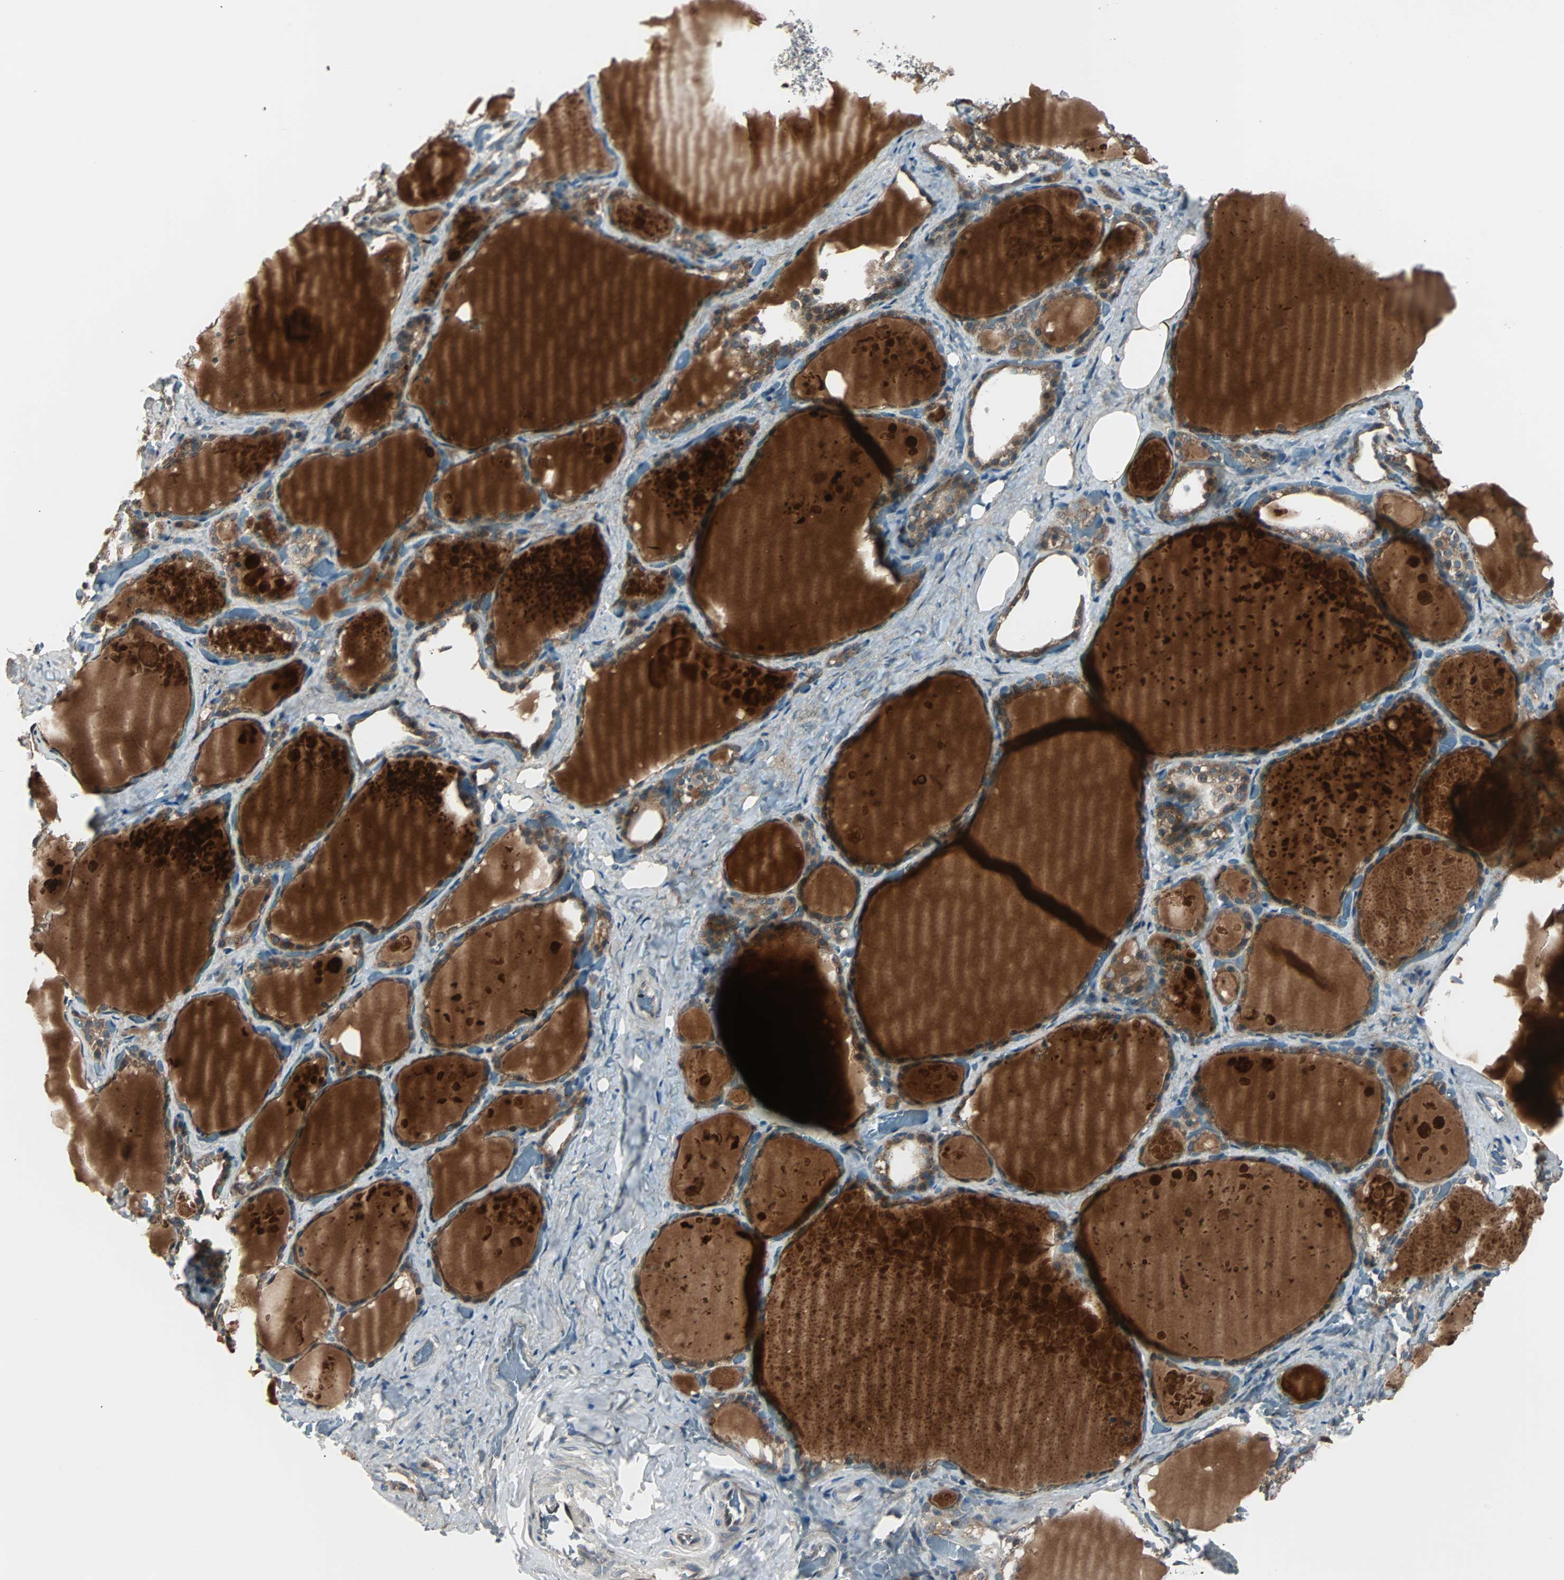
{"staining": {"intensity": "moderate", "quantity": ">75%", "location": "cytoplasmic/membranous"}, "tissue": "thyroid gland", "cell_type": "Glandular cells", "image_type": "normal", "snomed": [{"axis": "morphology", "description": "Normal tissue, NOS"}, {"axis": "topography", "description": "Thyroid gland"}], "caption": "An image of thyroid gland stained for a protein exhibits moderate cytoplasmic/membranous brown staining in glandular cells. The protein of interest is stained brown, and the nuclei are stained in blue (DAB (3,3'-diaminobenzidine) IHC with brightfield microscopy, high magnification).", "gene": "ARF1", "patient": {"sex": "male", "age": 61}}